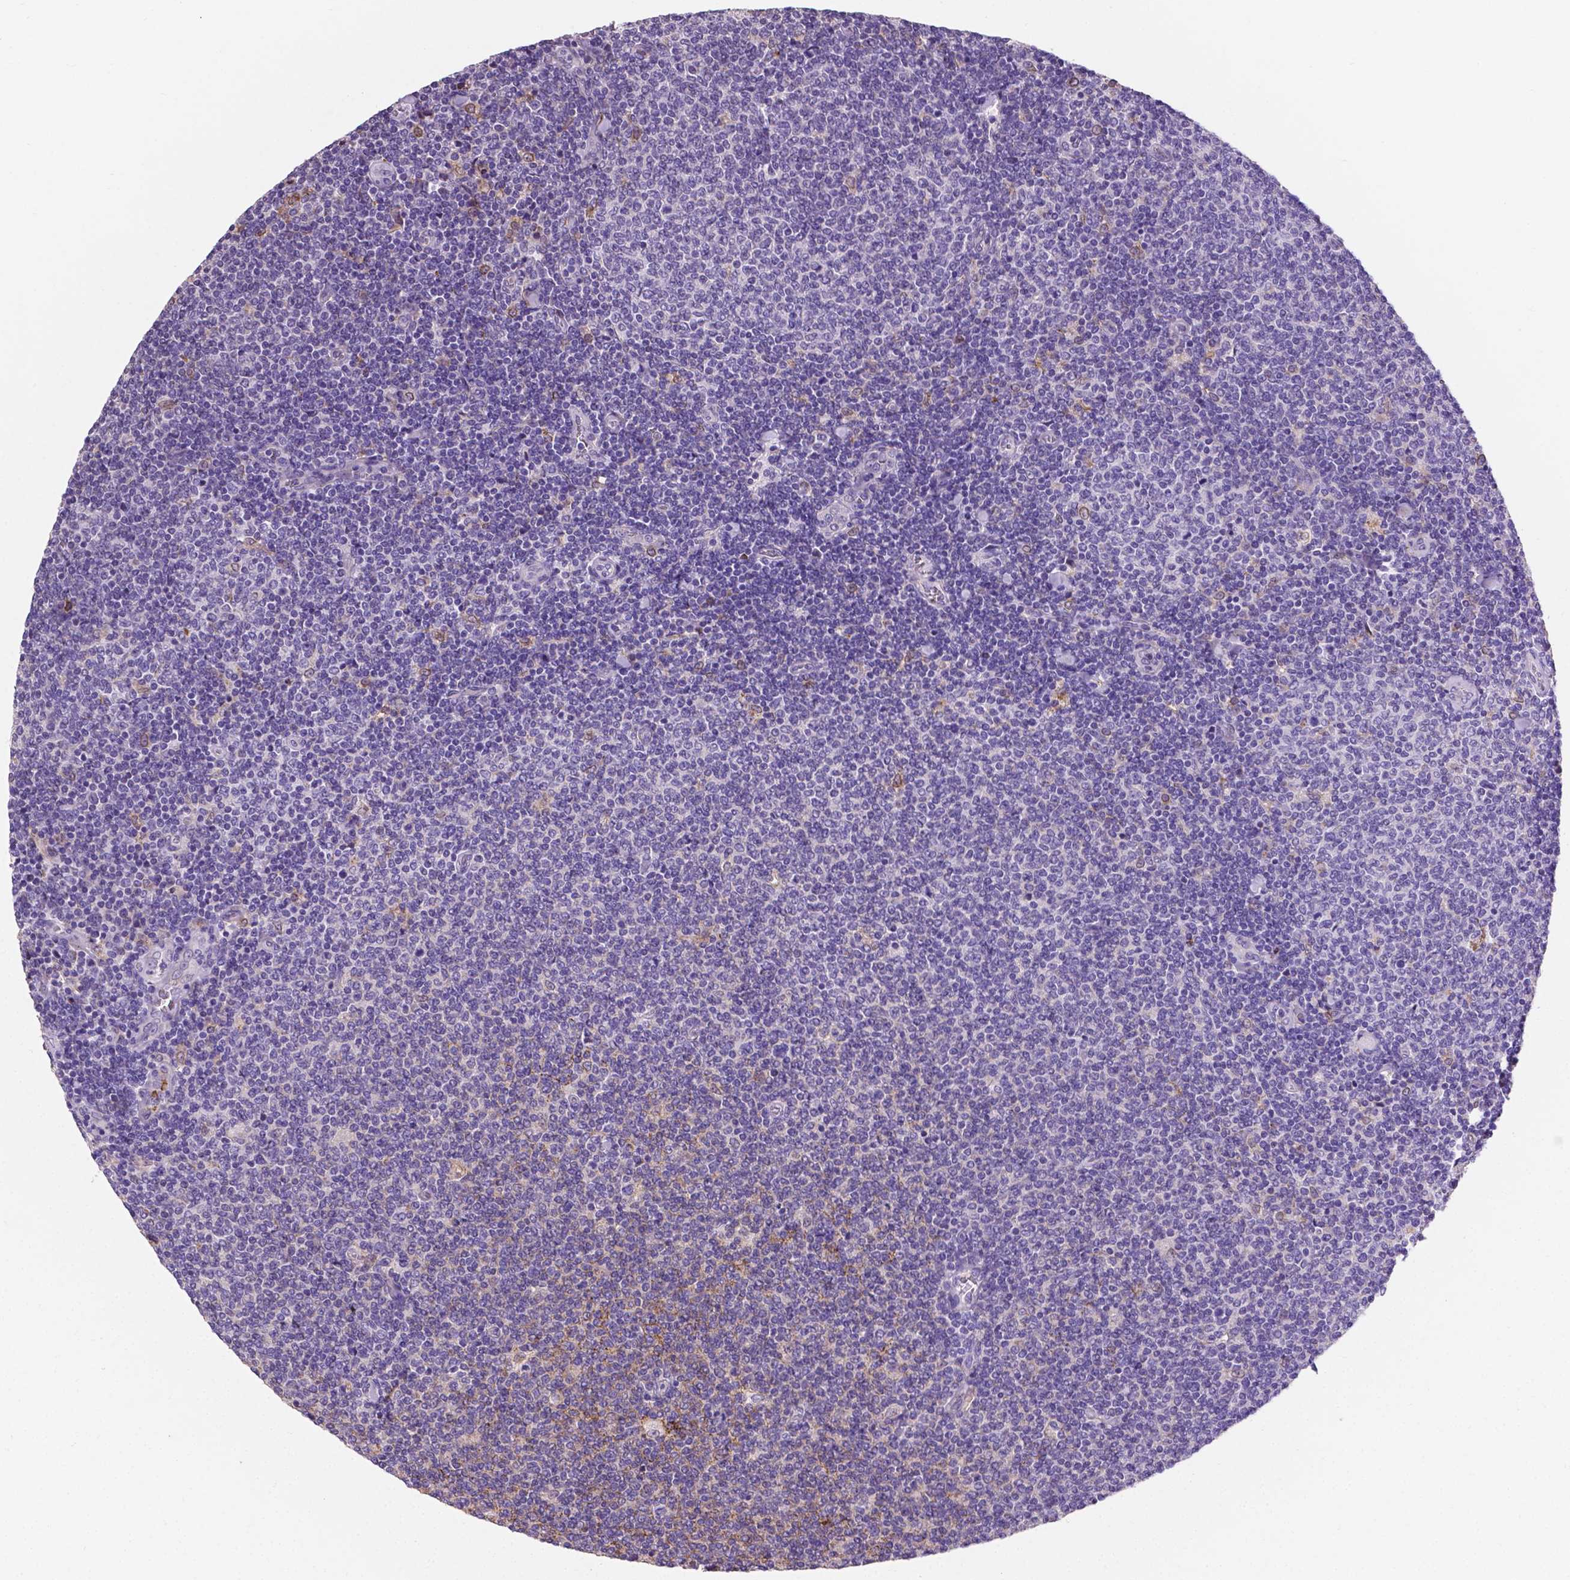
{"staining": {"intensity": "negative", "quantity": "none", "location": "none"}, "tissue": "lymphoma", "cell_type": "Tumor cells", "image_type": "cancer", "snomed": [{"axis": "morphology", "description": "Malignant lymphoma, non-Hodgkin's type, Low grade"}, {"axis": "topography", "description": "Lymph node"}], "caption": "Image shows no protein staining in tumor cells of low-grade malignant lymphoma, non-Hodgkin's type tissue.", "gene": "APOE", "patient": {"sex": "male", "age": 52}}